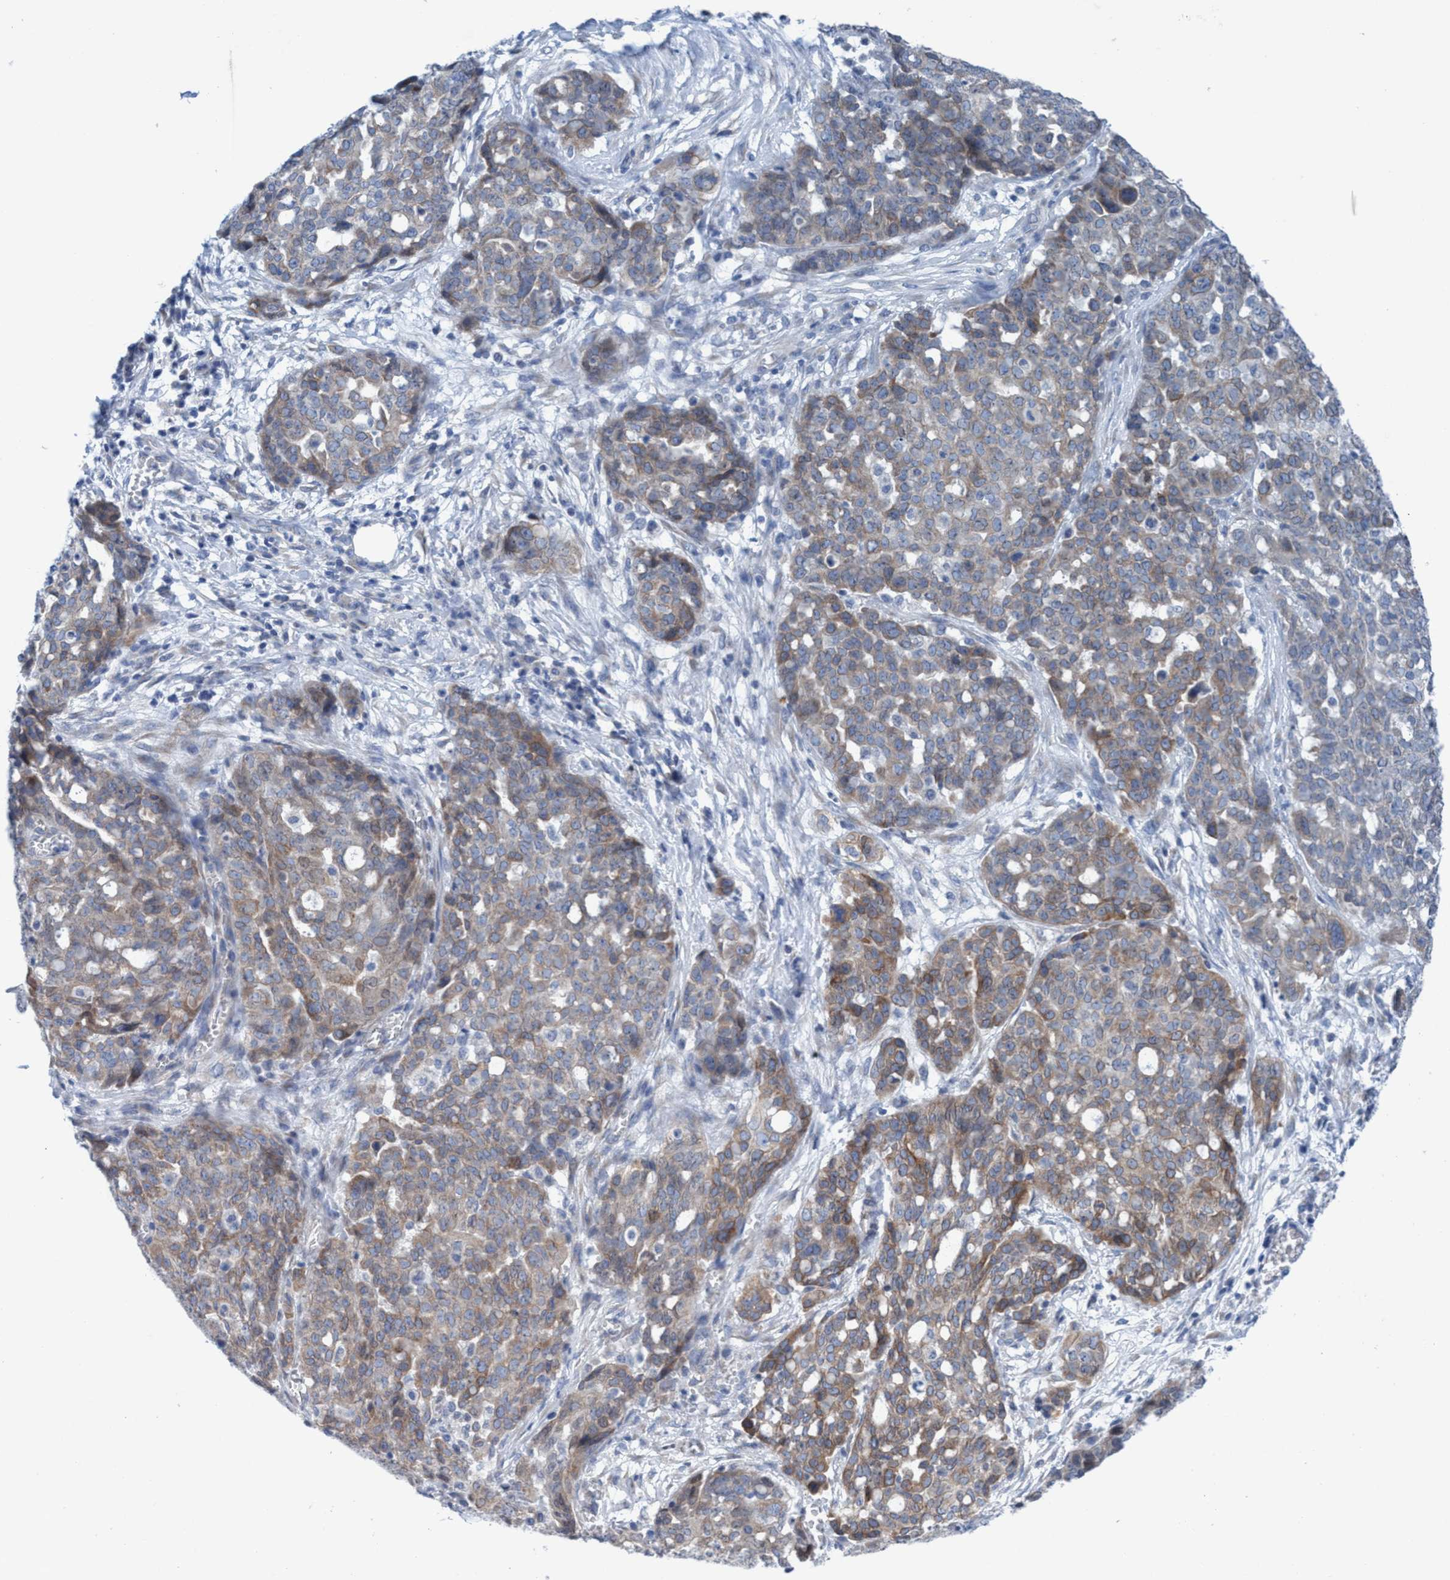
{"staining": {"intensity": "weak", "quantity": "25%-75%", "location": "cytoplasmic/membranous"}, "tissue": "ovarian cancer", "cell_type": "Tumor cells", "image_type": "cancer", "snomed": [{"axis": "morphology", "description": "Cystadenocarcinoma, serous, NOS"}, {"axis": "topography", "description": "Soft tissue"}, {"axis": "topography", "description": "Ovary"}], "caption": "Immunohistochemical staining of ovarian cancer displays low levels of weak cytoplasmic/membranous expression in about 25%-75% of tumor cells.", "gene": "RSAD1", "patient": {"sex": "female", "age": 57}}